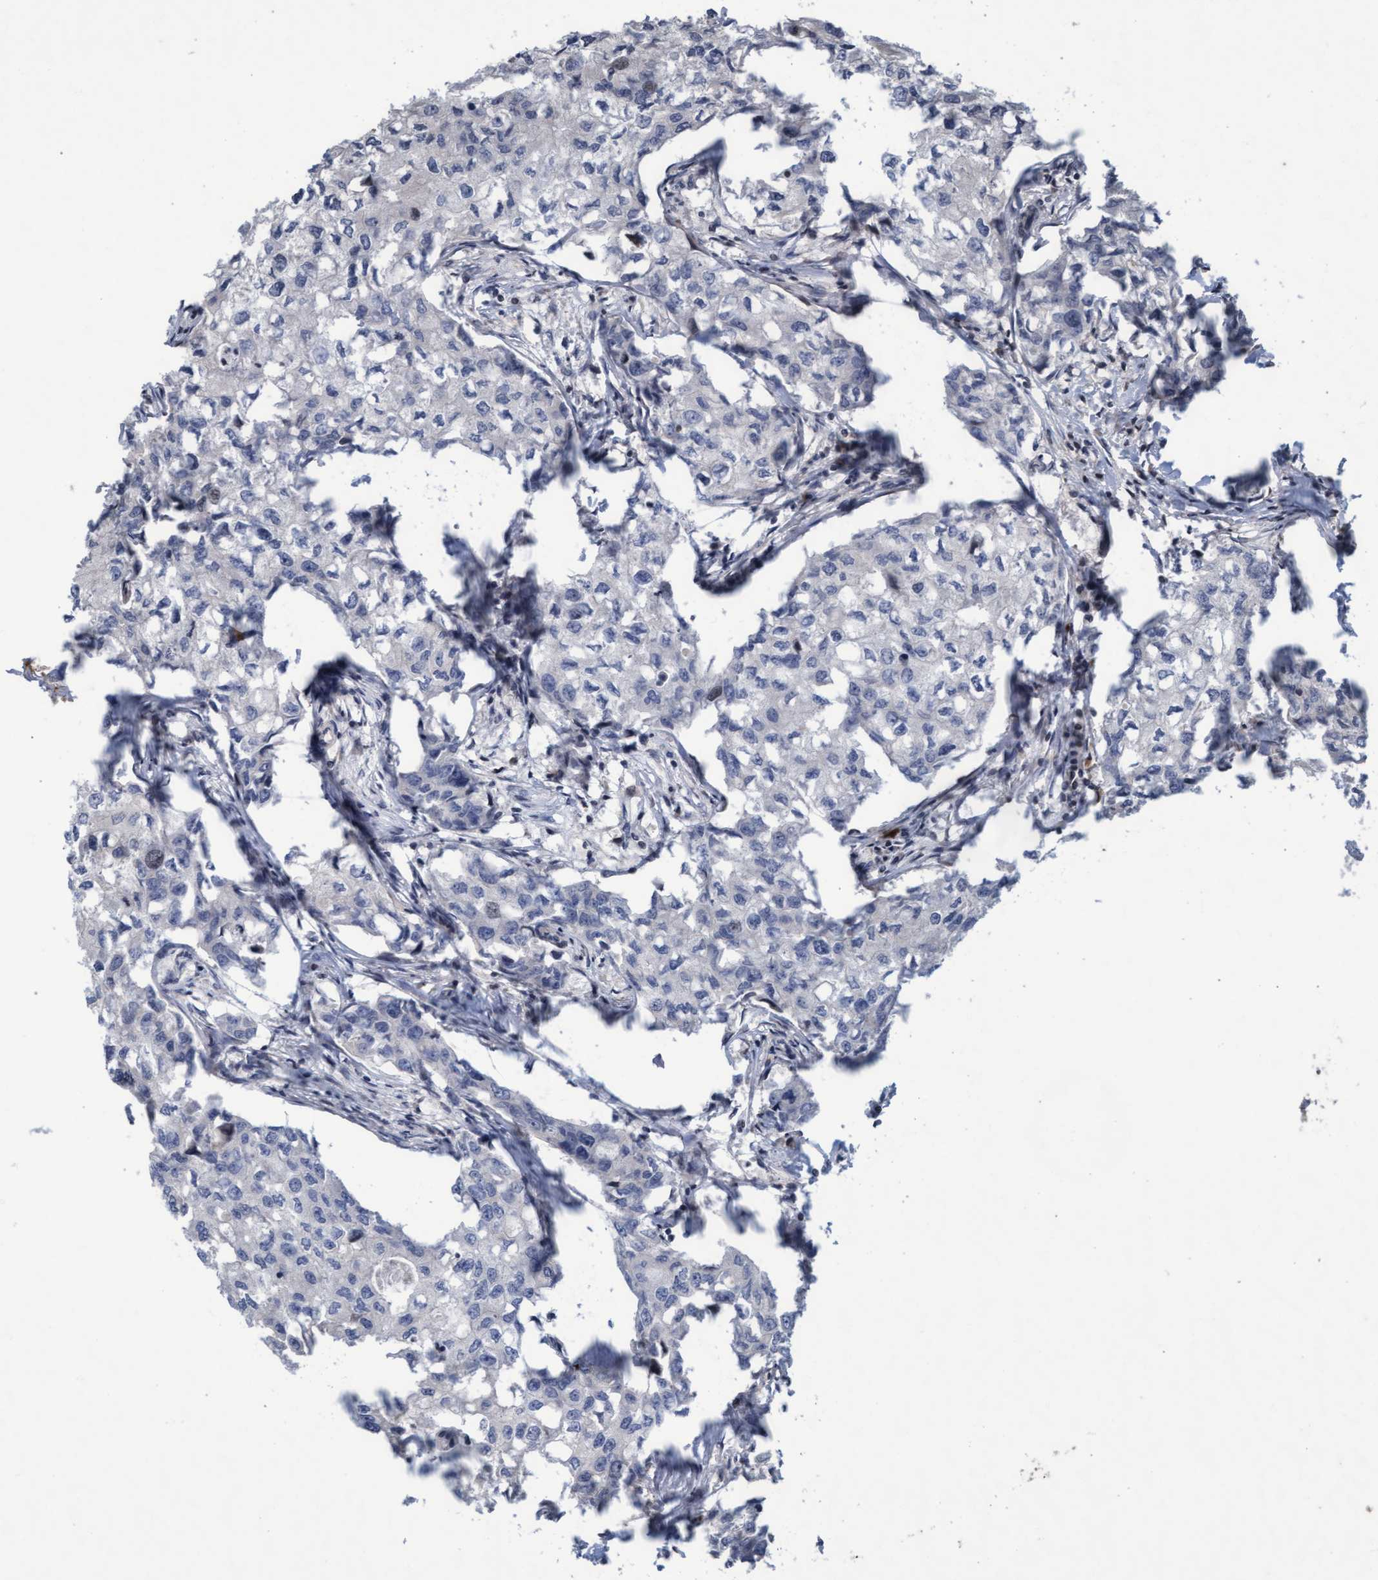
{"staining": {"intensity": "negative", "quantity": "none", "location": "none"}, "tissue": "breast cancer", "cell_type": "Tumor cells", "image_type": "cancer", "snomed": [{"axis": "morphology", "description": "Duct carcinoma"}, {"axis": "topography", "description": "Breast"}], "caption": "Immunohistochemistry (IHC) of breast cancer (intraductal carcinoma) reveals no positivity in tumor cells. Brightfield microscopy of immunohistochemistry stained with DAB (brown) and hematoxylin (blue), captured at high magnification.", "gene": "KCNC2", "patient": {"sex": "female", "age": 27}}